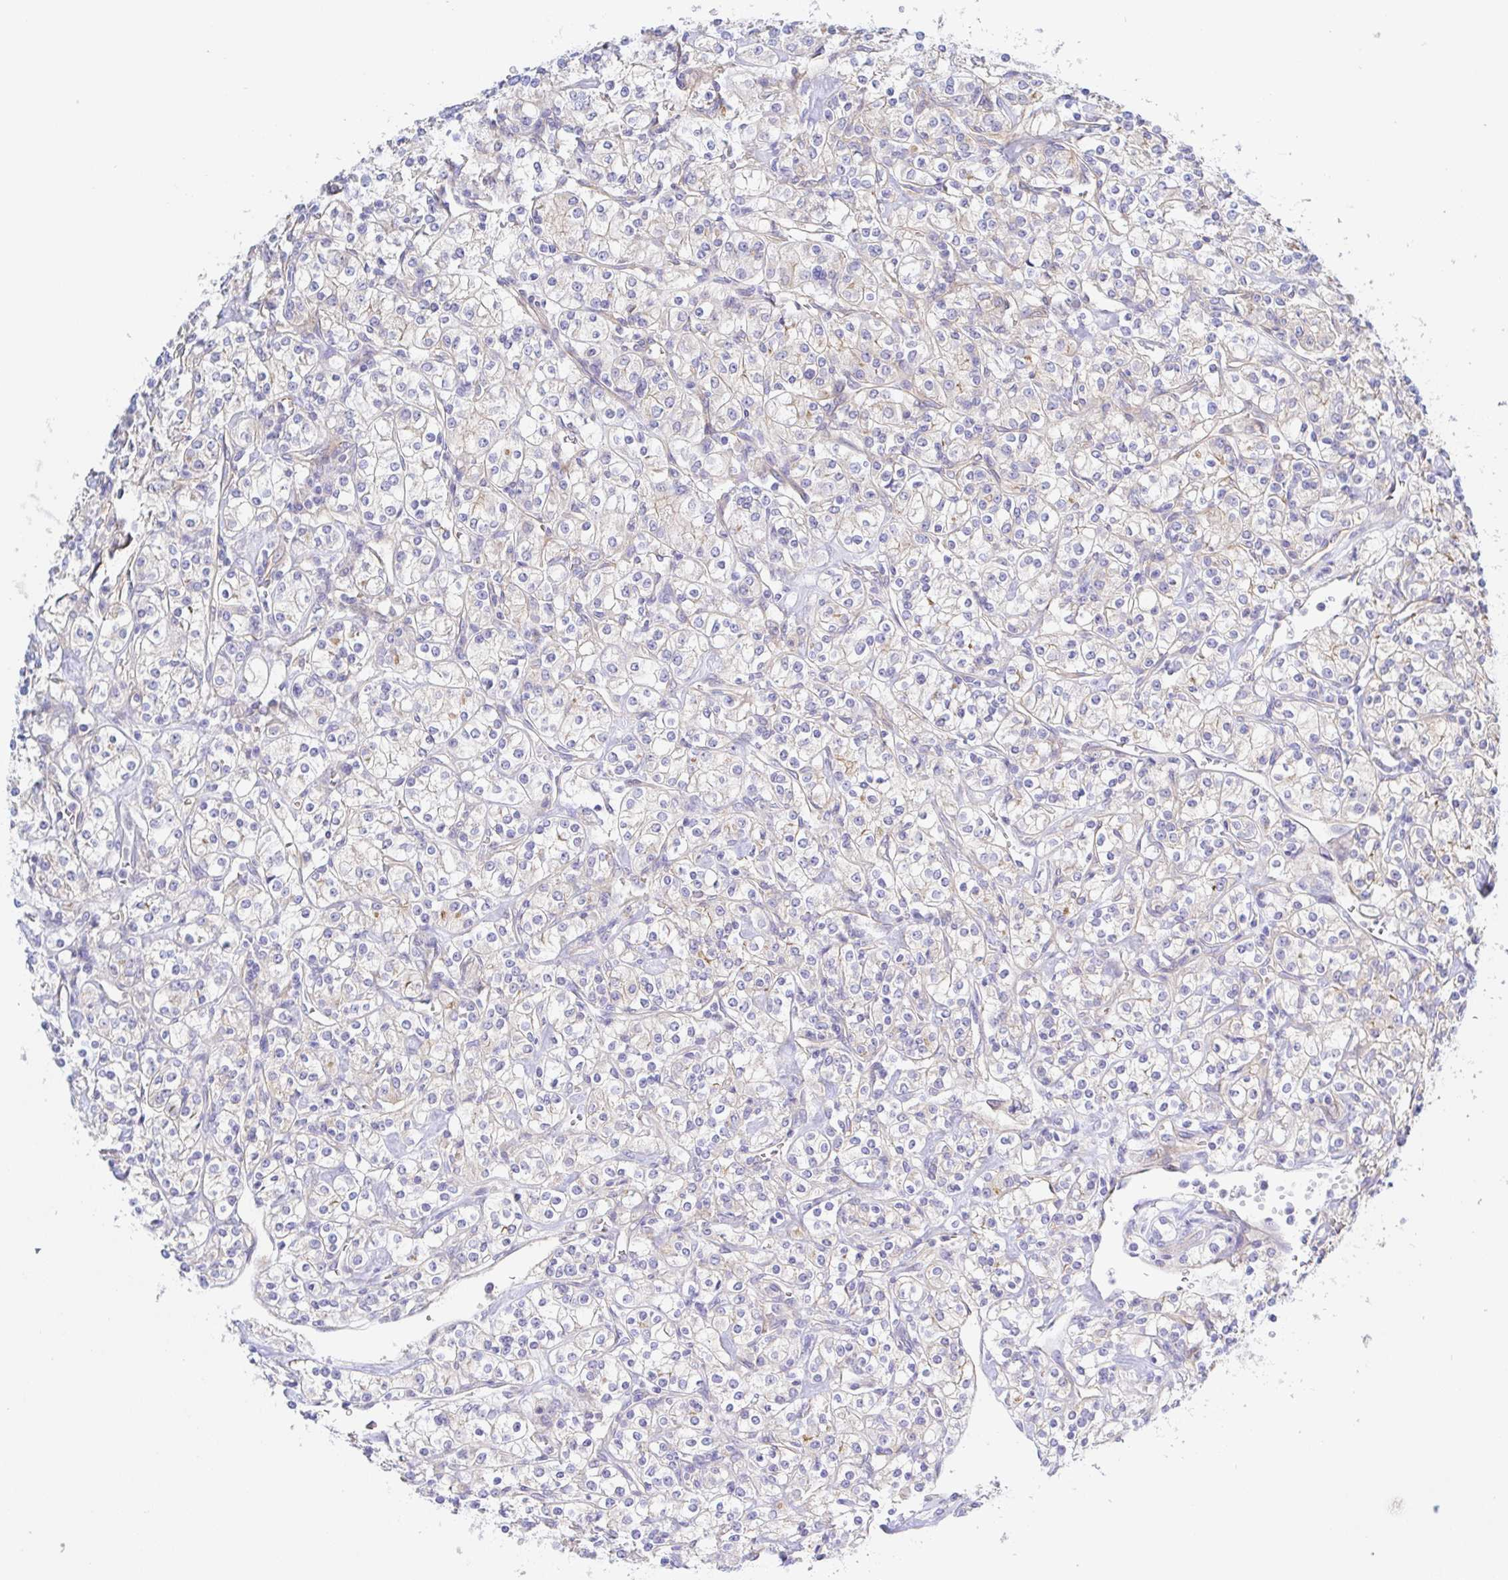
{"staining": {"intensity": "weak", "quantity": "<25%", "location": "cytoplasmic/membranous"}, "tissue": "renal cancer", "cell_type": "Tumor cells", "image_type": "cancer", "snomed": [{"axis": "morphology", "description": "Adenocarcinoma, NOS"}, {"axis": "topography", "description": "Kidney"}], "caption": "There is no significant expression in tumor cells of adenocarcinoma (renal).", "gene": "ARL4D", "patient": {"sex": "male", "age": 77}}